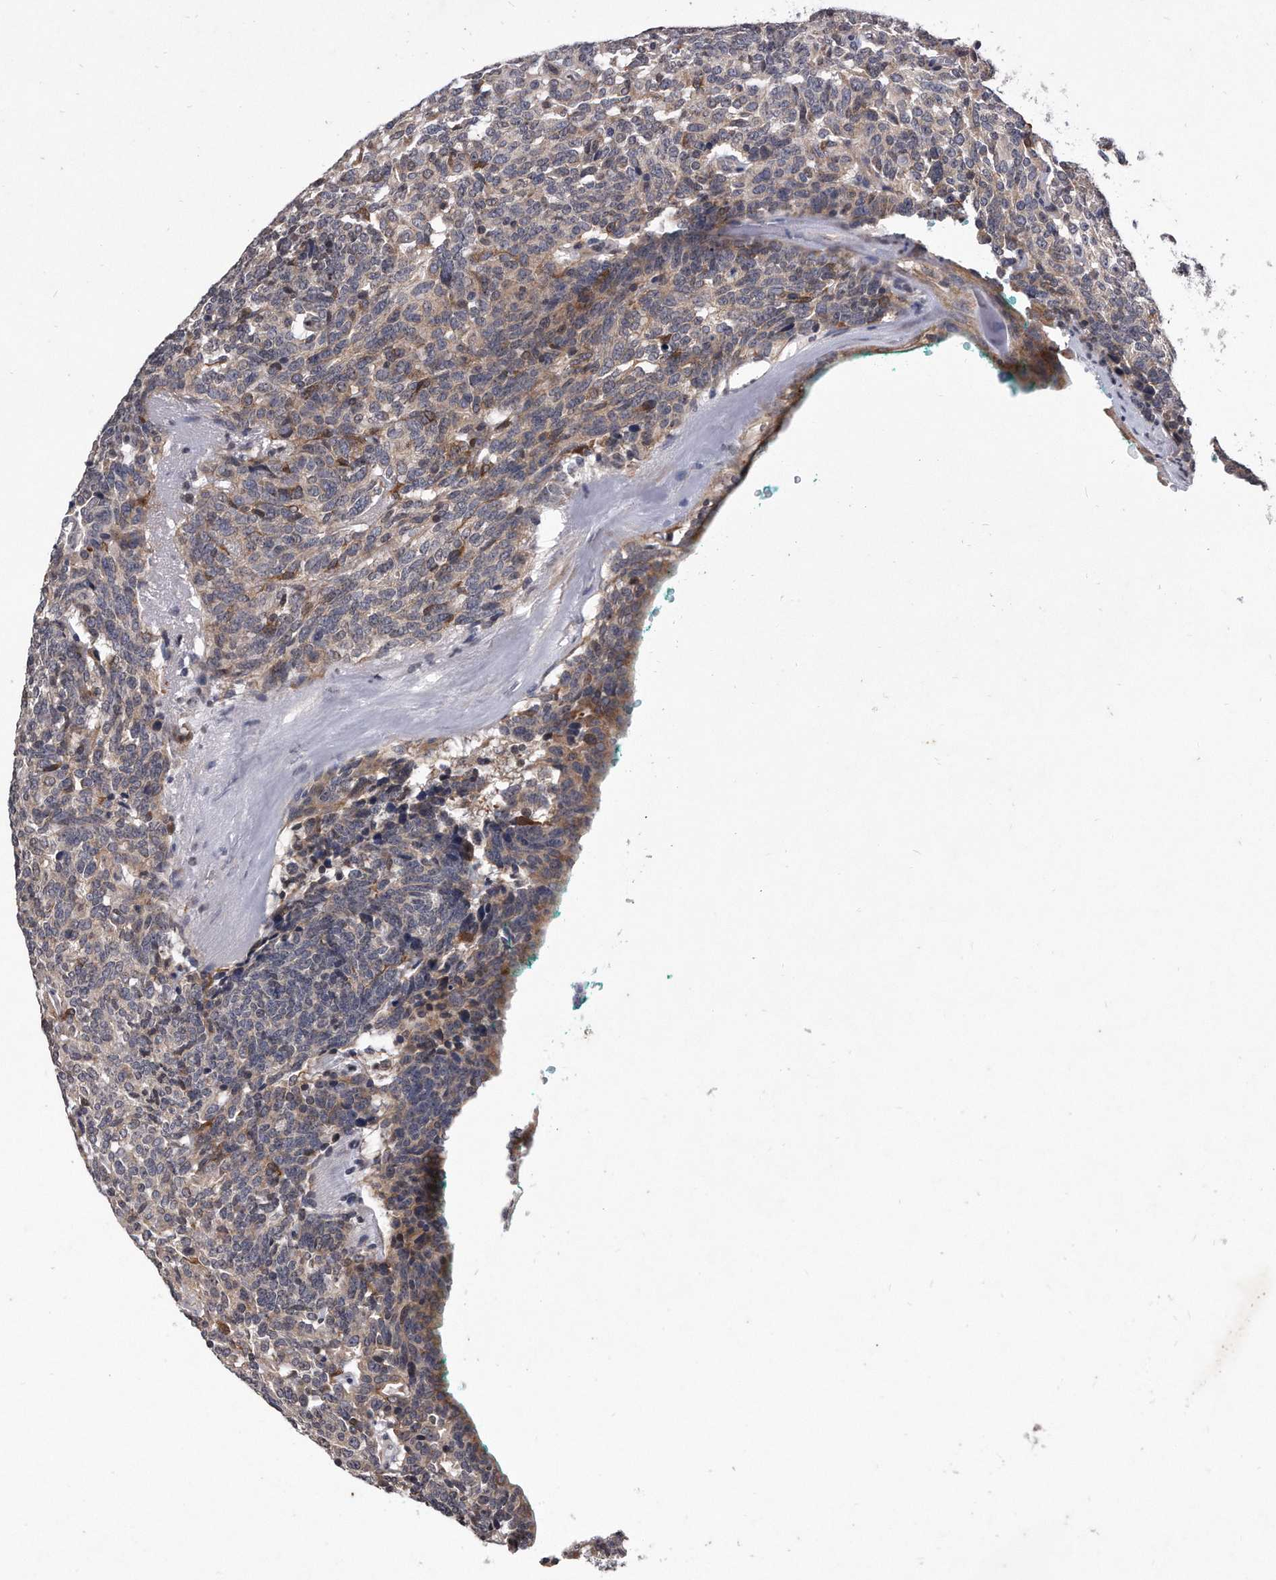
{"staining": {"intensity": "weak", "quantity": "25%-75%", "location": "cytoplasmic/membranous"}, "tissue": "carcinoid", "cell_type": "Tumor cells", "image_type": "cancer", "snomed": [{"axis": "morphology", "description": "Carcinoid, malignant, NOS"}, {"axis": "topography", "description": "Lung"}], "caption": "Protein expression analysis of human malignant carcinoid reveals weak cytoplasmic/membranous expression in approximately 25%-75% of tumor cells. Using DAB (3,3'-diaminobenzidine) (brown) and hematoxylin (blue) stains, captured at high magnification using brightfield microscopy.", "gene": "DAB1", "patient": {"sex": "female", "age": 46}}